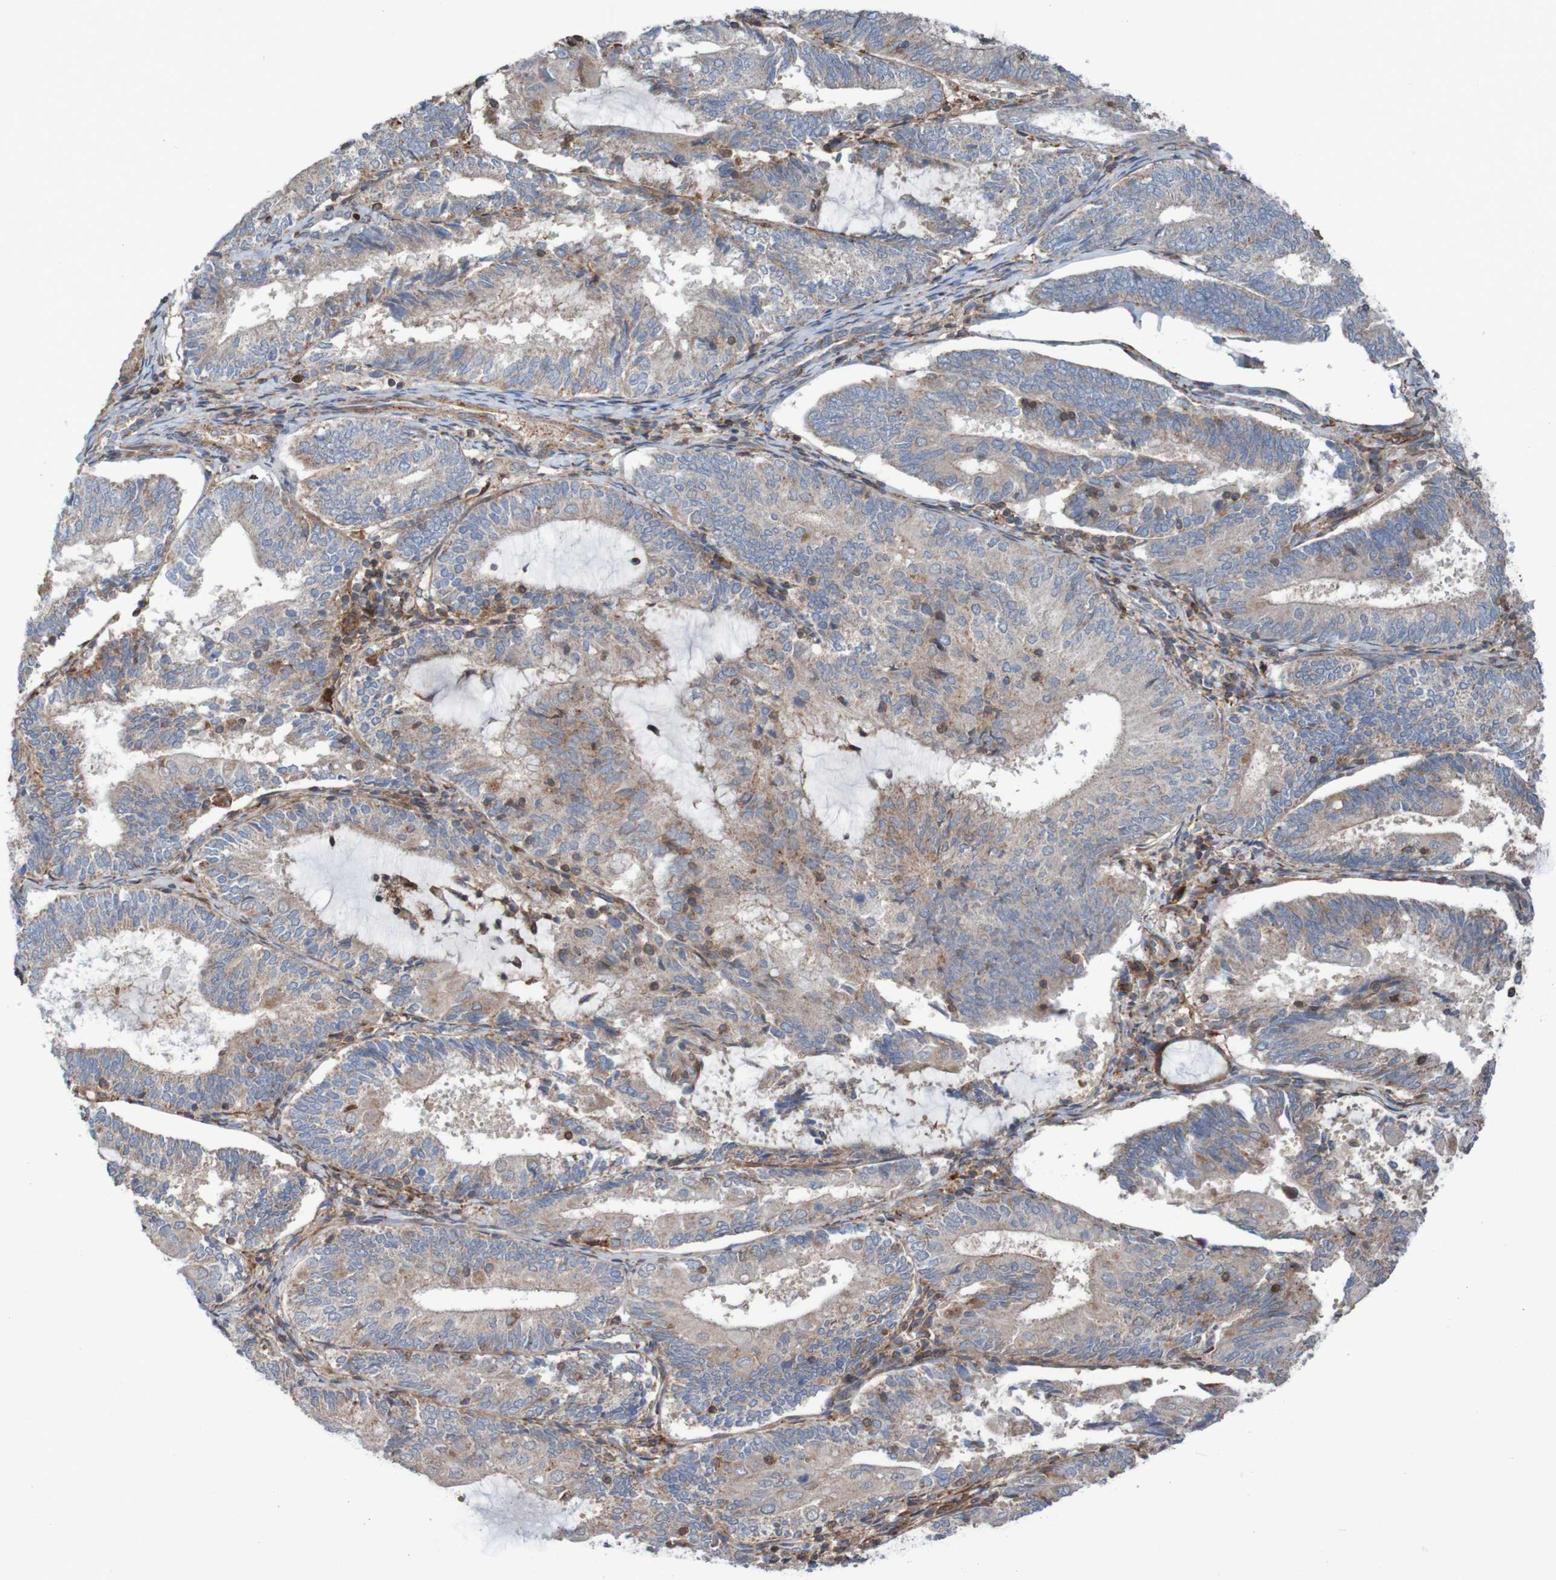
{"staining": {"intensity": "weak", "quantity": ">75%", "location": "cytoplasmic/membranous"}, "tissue": "endometrial cancer", "cell_type": "Tumor cells", "image_type": "cancer", "snomed": [{"axis": "morphology", "description": "Adenocarcinoma, NOS"}, {"axis": "topography", "description": "Endometrium"}], "caption": "This is an image of immunohistochemistry staining of endometrial adenocarcinoma, which shows weak staining in the cytoplasmic/membranous of tumor cells.", "gene": "PDGFB", "patient": {"sex": "female", "age": 81}}